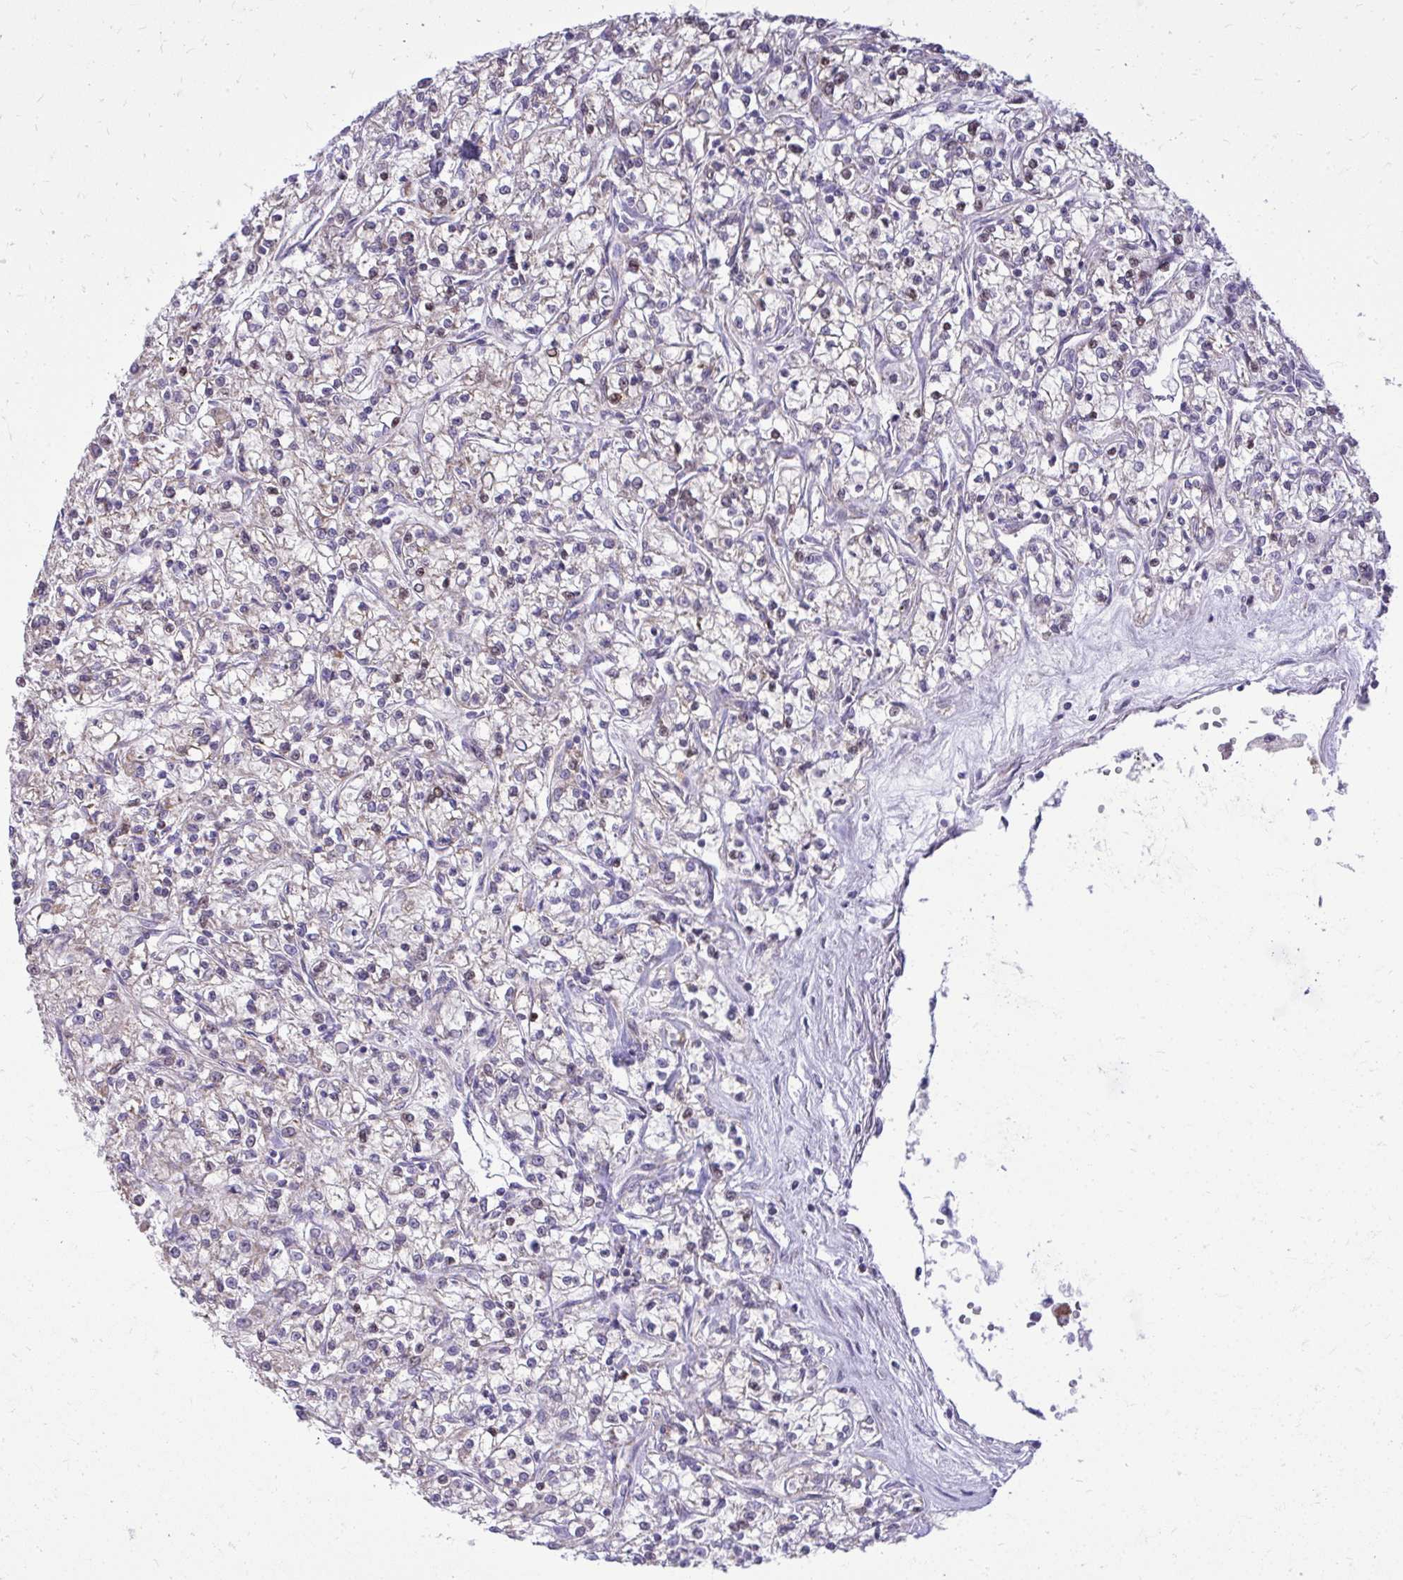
{"staining": {"intensity": "negative", "quantity": "none", "location": "none"}, "tissue": "renal cancer", "cell_type": "Tumor cells", "image_type": "cancer", "snomed": [{"axis": "morphology", "description": "Adenocarcinoma, NOS"}, {"axis": "topography", "description": "Kidney"}], "caption": "Tumor cells show no significant positivity in renal cancer.", "gene": "GPRIN3", "patient": {"sex": "female", "age": 59}}